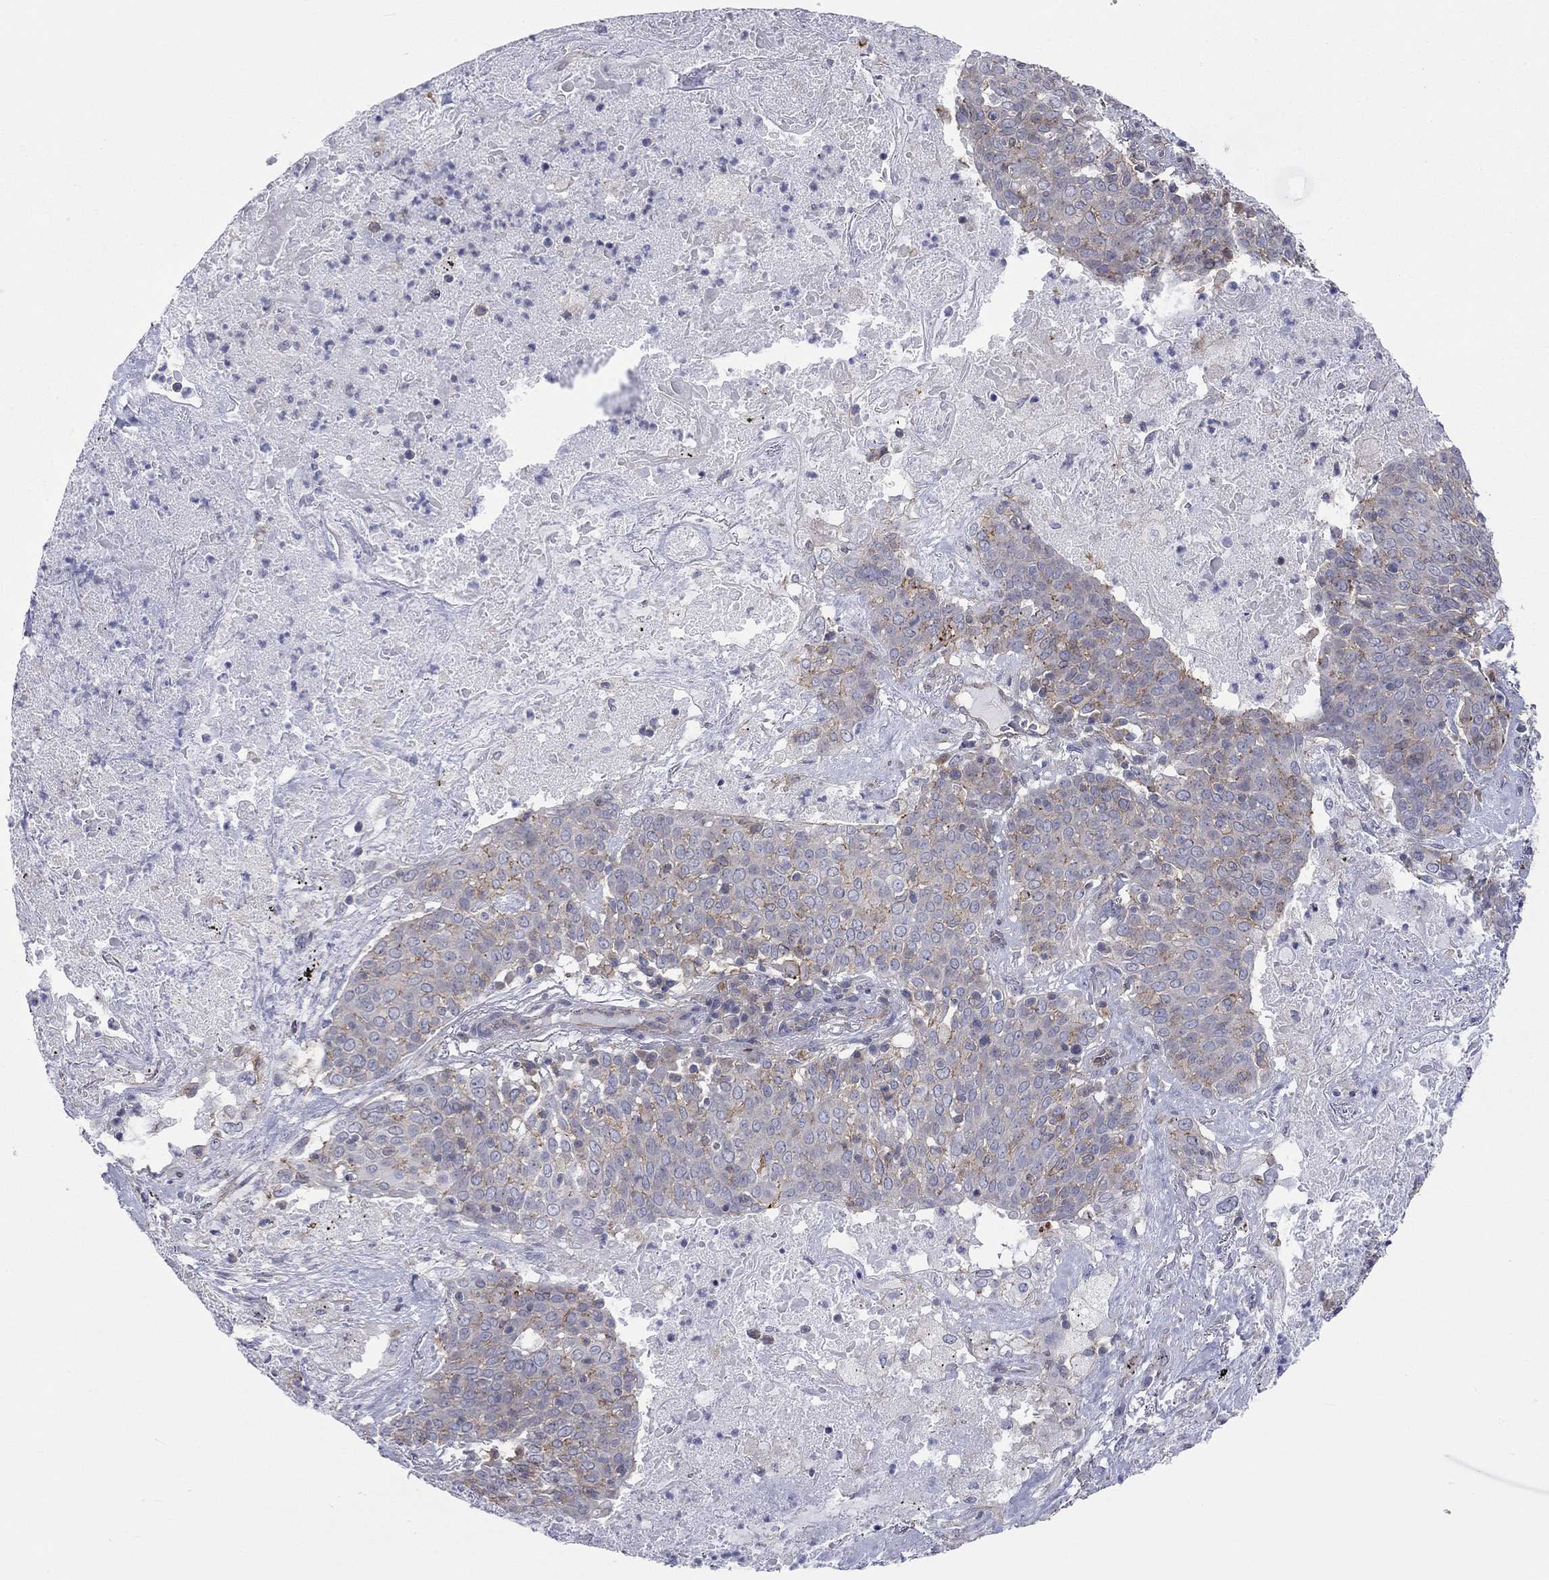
{"staining": {"intensity": "strong", "quantity": "<25%", "location": "cytoplasmic/membranous"}, "tissue": "lung cancer", "cell_type": "Tumor cells", "image_type": "cancer", "snomed": [{"axis": "morphology", "description": "Squamous cell carcinoma, NOS"}, {"axis": "topography", "description": "Lung"}], "caption": "Immunohistochemical staining of human lung squamous cell carcinoma demonstrates medium levels of strong cytoplasmic/membranous staining in about <25% of tumor cells. (IHC, brightfield microscopy, high magnification).", "gene": "PCDHGA10", "patient": {"sex": "male", "age": 82}}